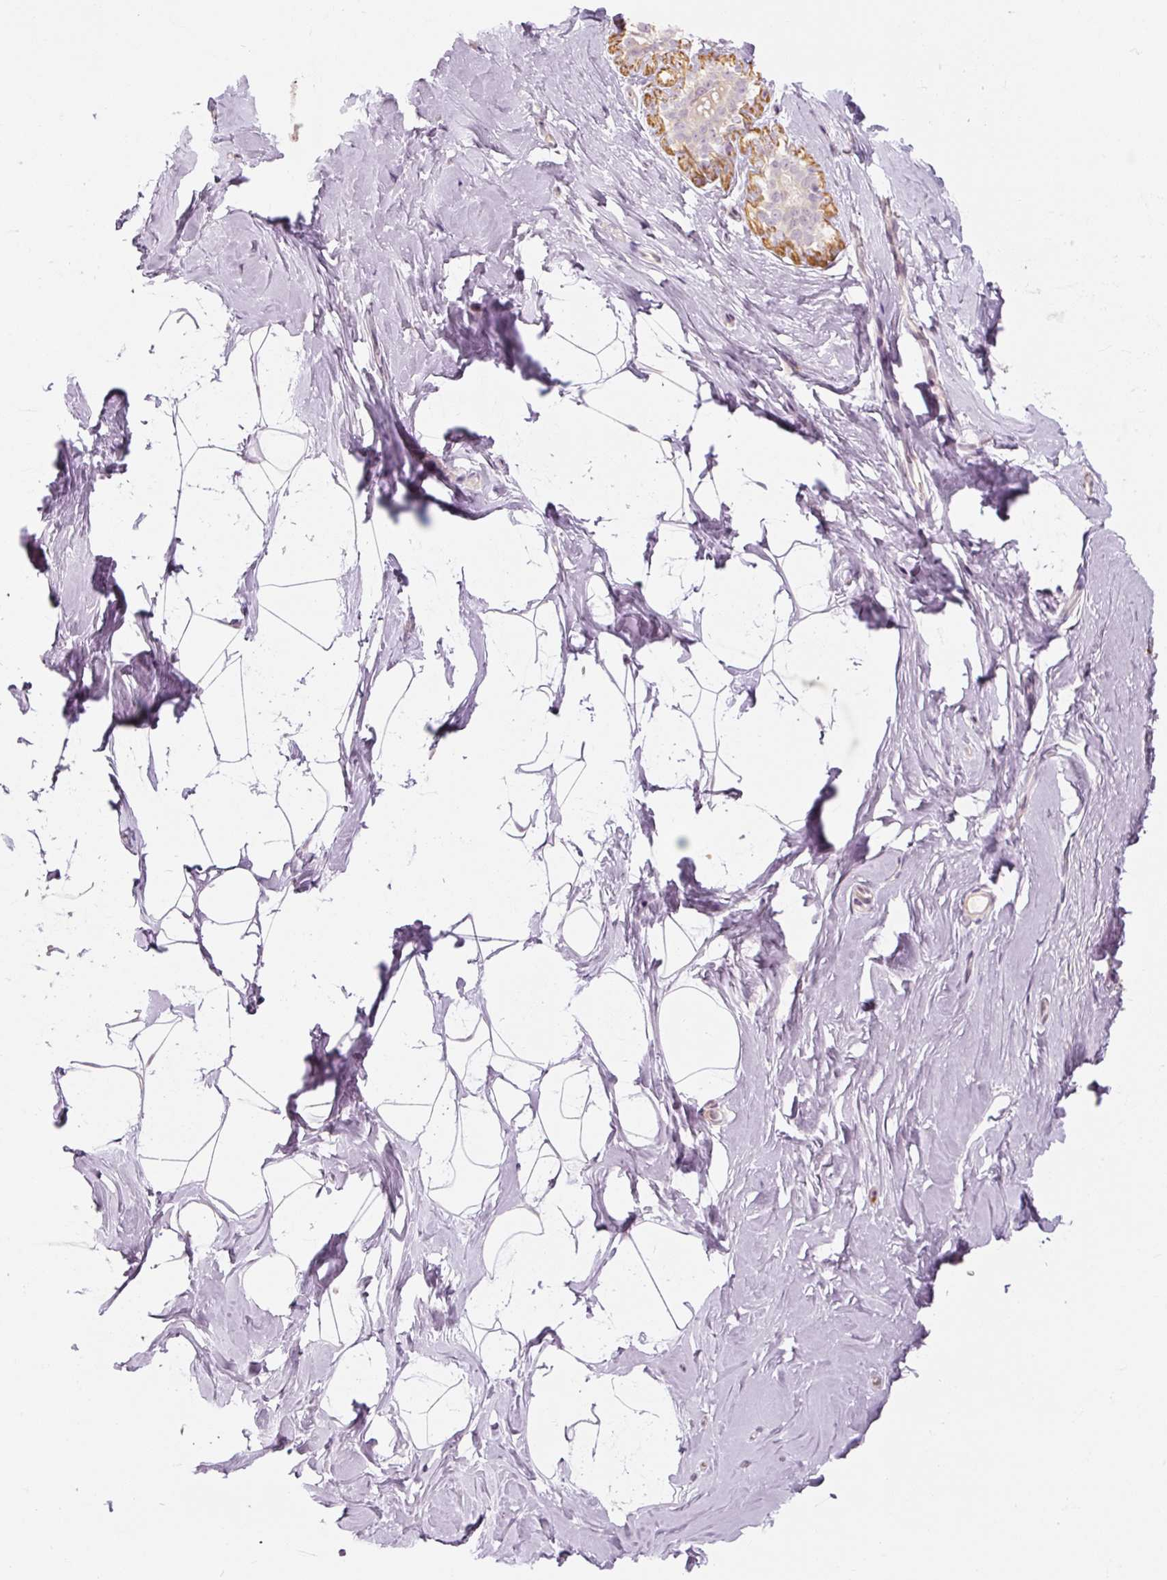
{"staining": {"intensity": "negative", "quantity": "none", "location": "none"}, "tissue": "breast", "cell_type": "Adipocytes", "image_type": "normal", "snomed": [{"axis": "morphology", "description": "Normal tissue, NOS"}, {"axis": "topography", "description": "Breast"}], "caption": "A photomicrograph of human breast is negative for staining in adipocytes. (DAB (3,3'-diaminobenzidine) immunohistochemistry, high magnification).", "gene": "CAPN3", "patient": {"sex": "female", "age": 32}}